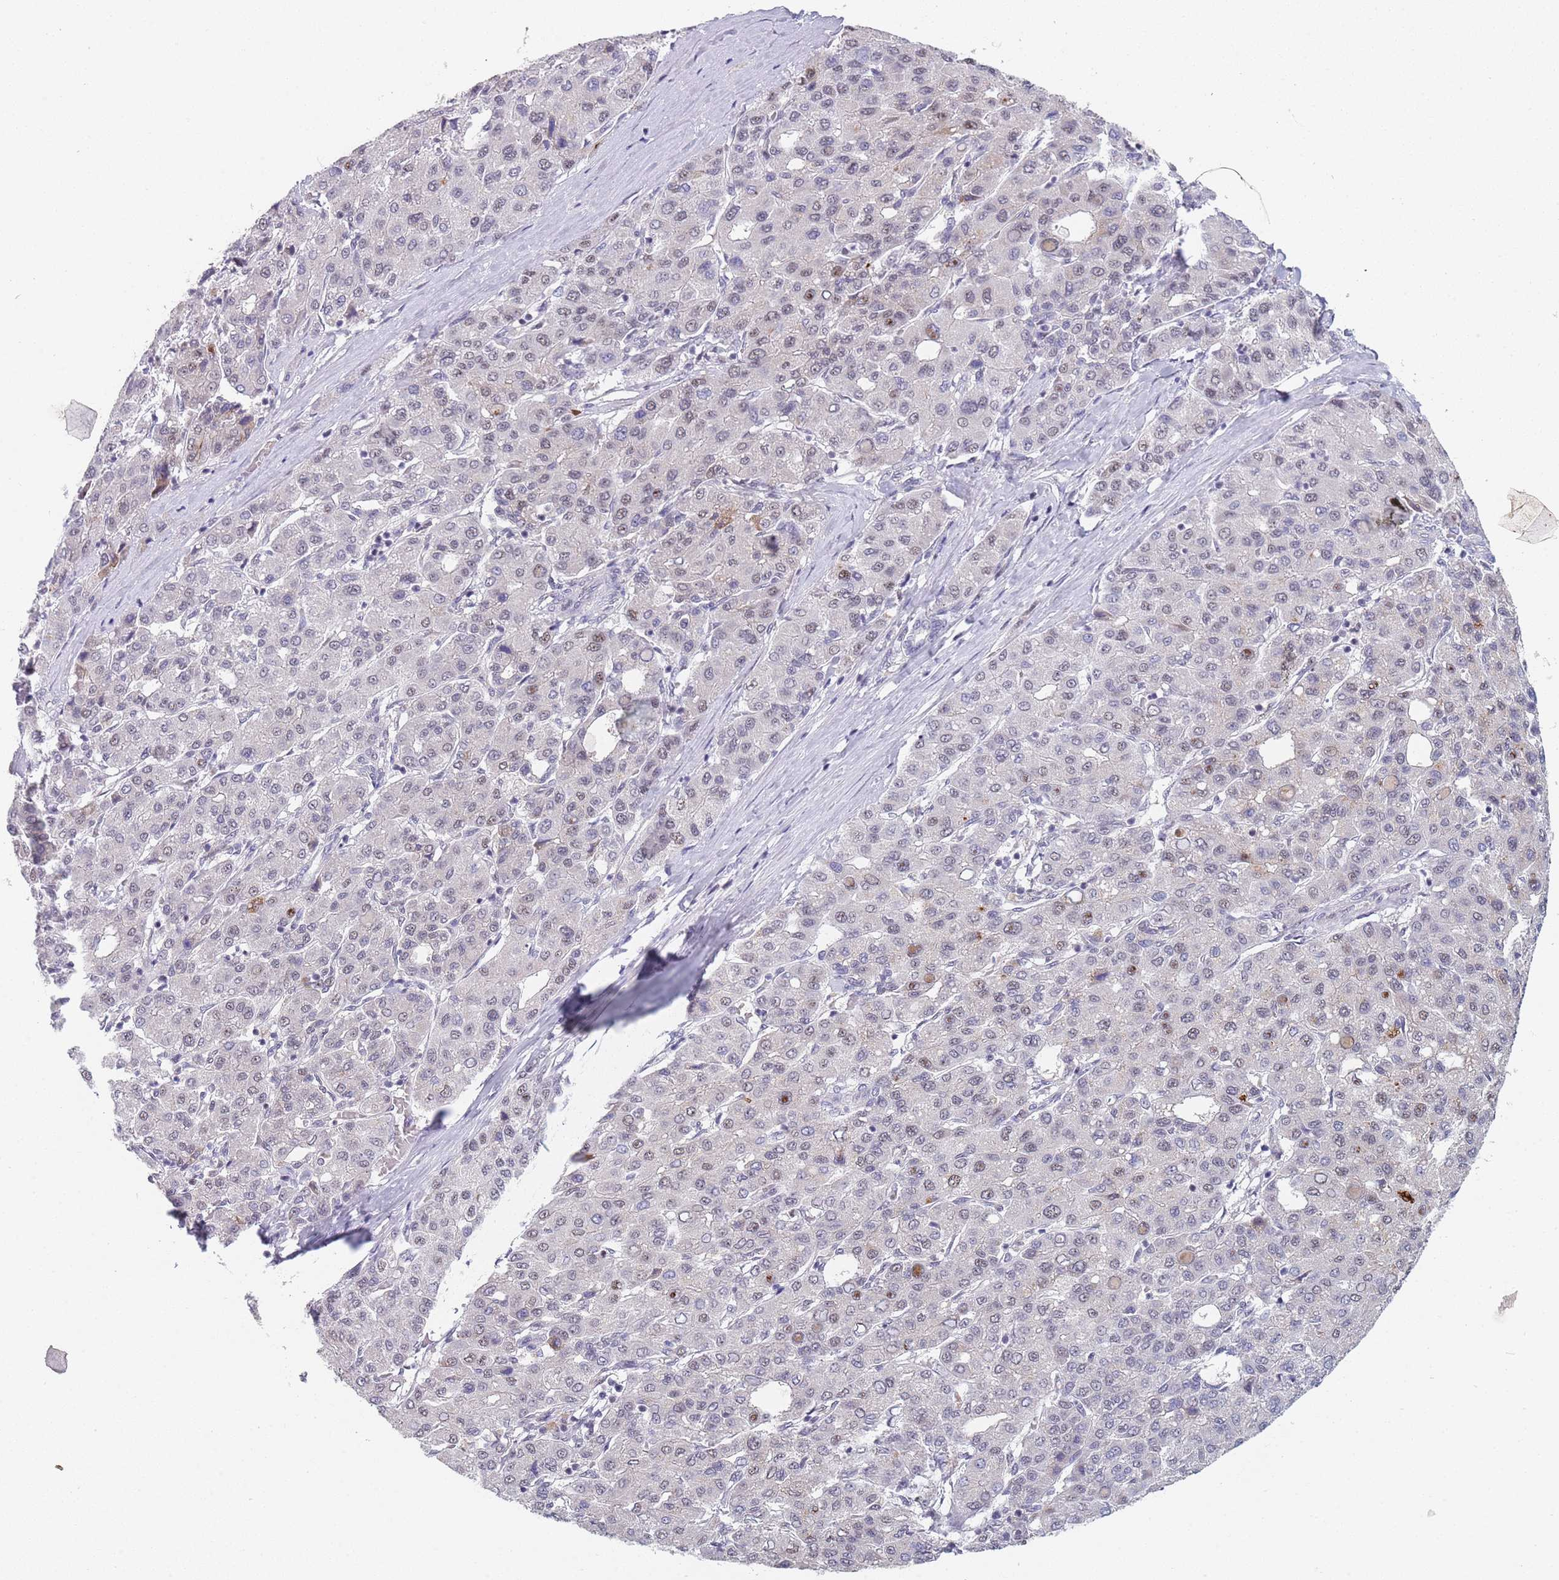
{"staining": {"intensity": "weak", "quantity": "<25%", "location": "nuclear"}, "tissue": "liver cancer", "cell_type": "Tumor cells", "image_type": "cancer", "snomed": [{"axis": "morphology", "description": "Carcinoma, Hepatocellular, NOS"}, {"axis": "topography", "description": "Liver"}], "caption": "Immunohistochemistry (IHC) micrograph of liver hepatocellular carcinoma stained for a protein (brown), which demonstrates no expression in tumor cells.", "gene": "PLCL2", "patient": {"sex": "male", "age": 65}}